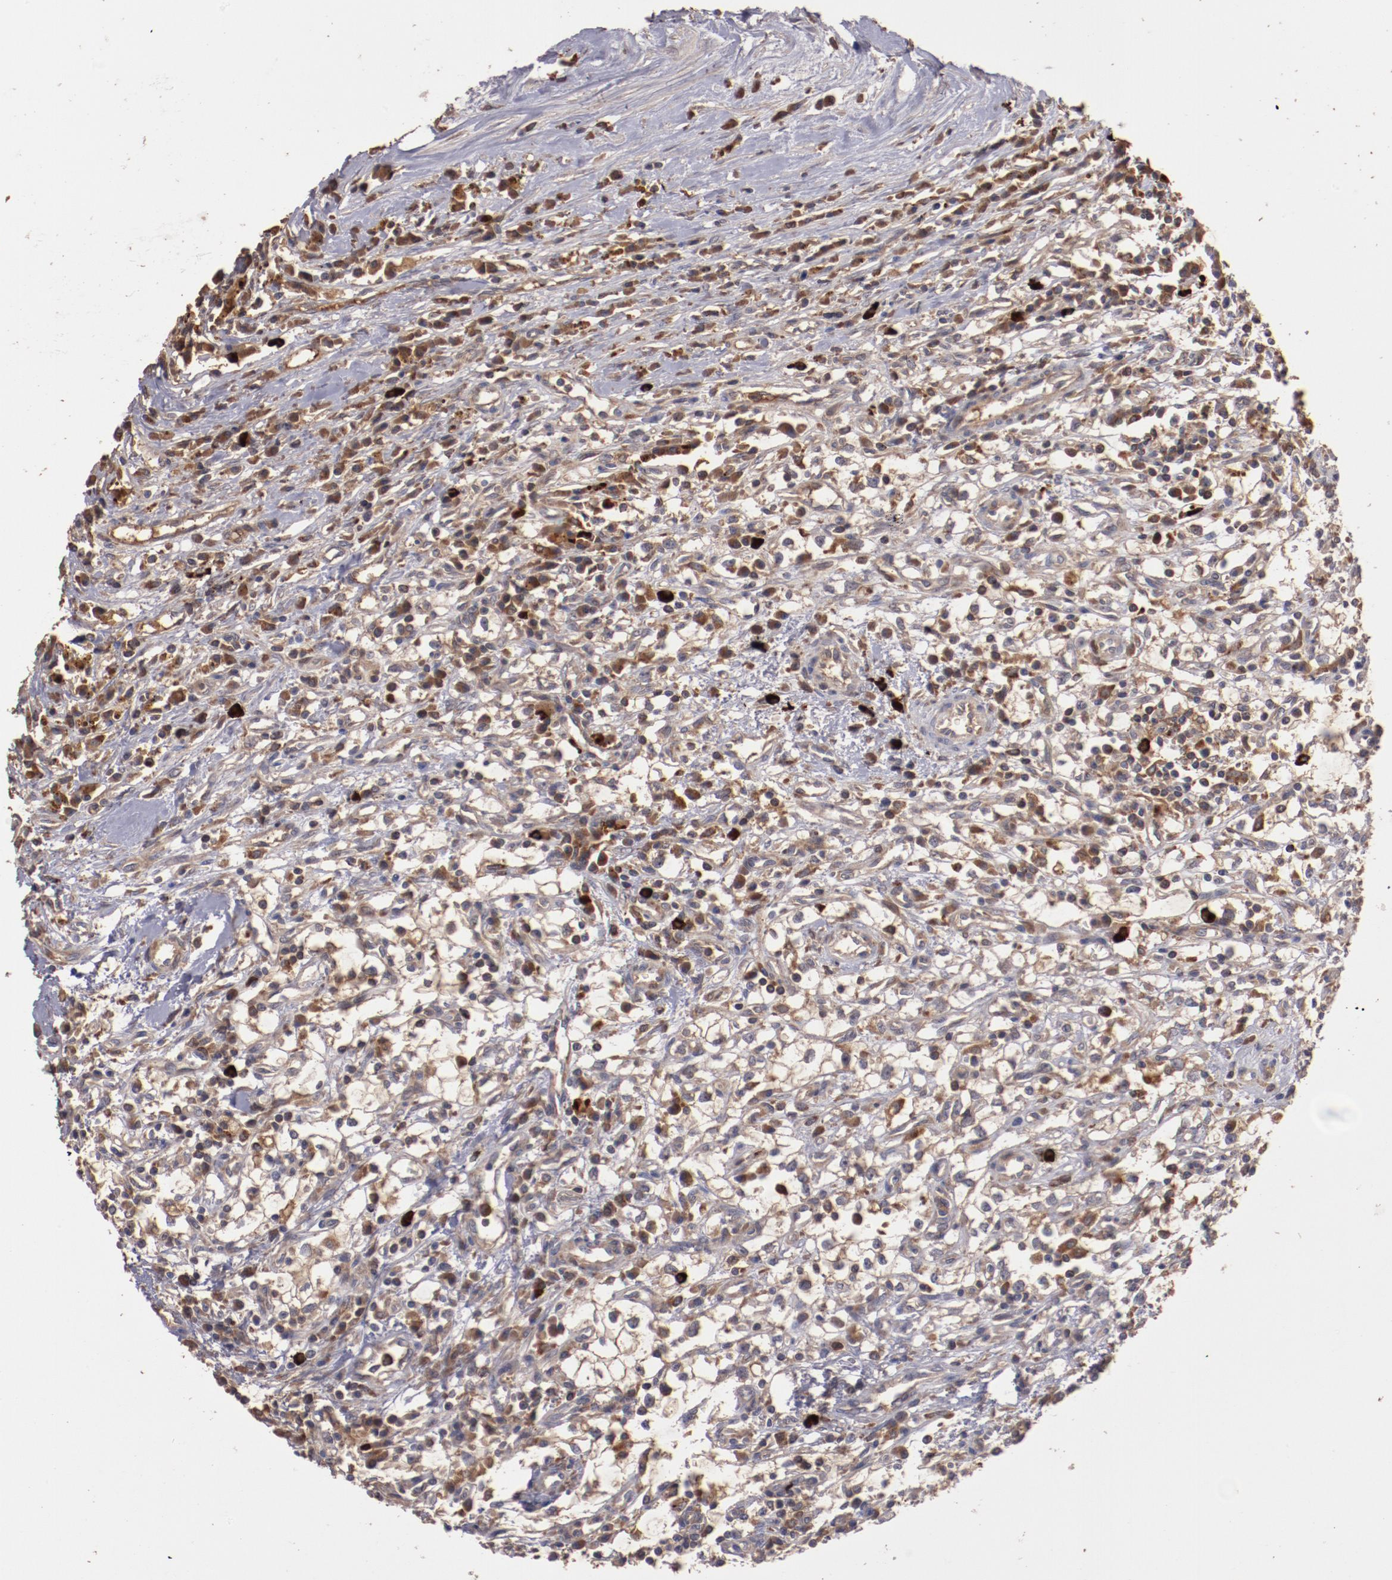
{"staining": {"intensity": "moderate", "quantity": ">75%", "location": "cytoplasmic/membranous"}, "tissue": "renal cancer", "cell_type": "Tumor cells", "image_type": "cancer", "snomed": [{"axis": "morphology", "description": "Adenocarcinoma, NOS"}, {"axis": "topography", "description": "Kidney"}], "caption": "Human renal cancer stained for a protein (brown) shows moderate cytoplasmic/membranous positive expression in about >75% of tumor cells.", "gene": "SRRD", "patient": {"sex": "male", "age": 82}}